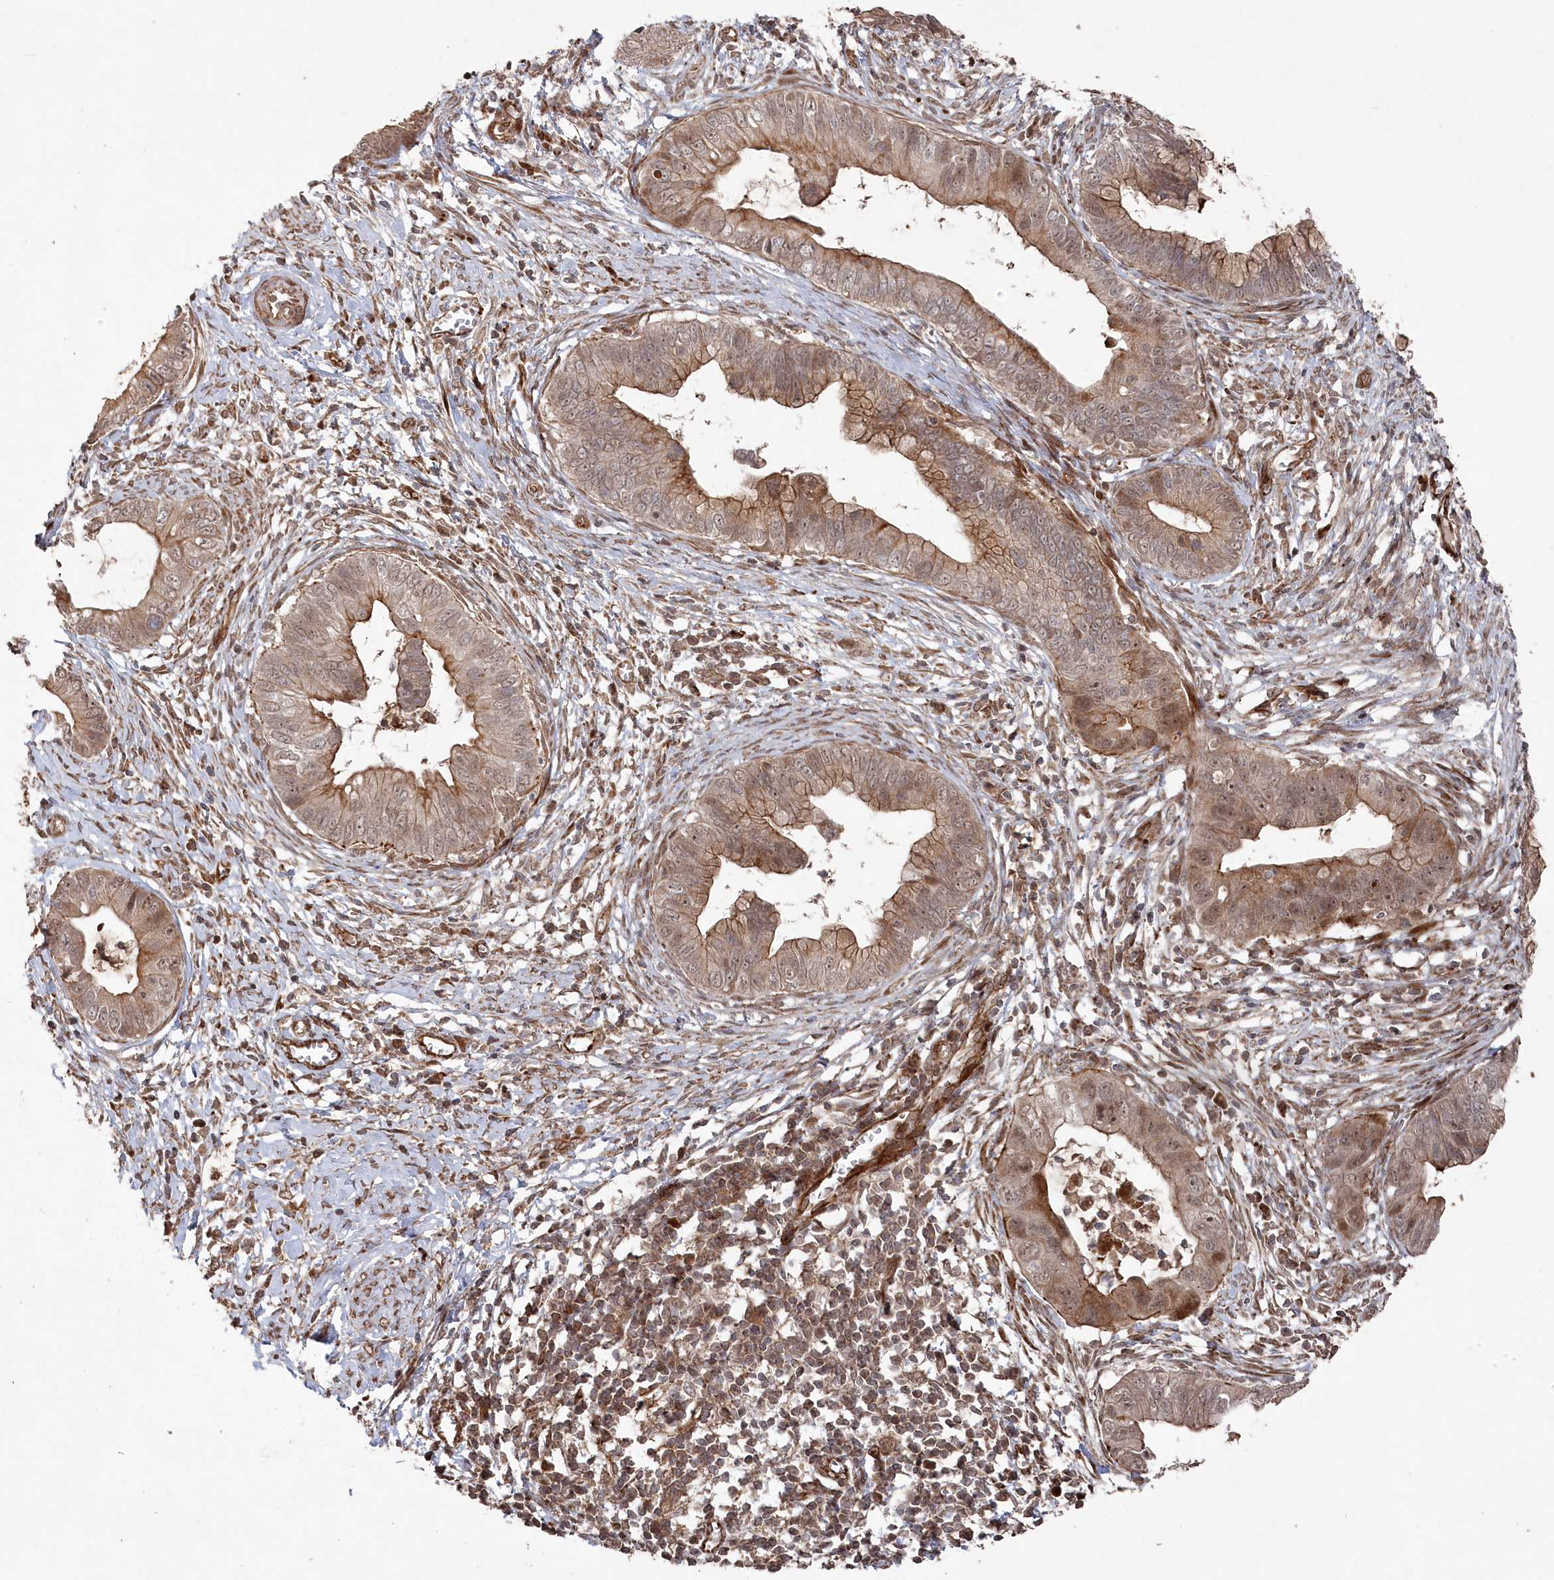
{"staining": {"intensity": "moderate", "quantity": ">75%", "location": "cytoplasmic/membranous,nuclear"}, "tissue": "cervical cancer", "cell_type": "Tumor cells", "image_type": "cancer", "snomed": [{"axis": "morphology", "description": "Adenocarcinoma, NOS"}, {"axis": "topography", "description": "Cervix"}], "caption": "The histopathology image shows a brown stain indicating the presence of a protein in the cytoplasmic/membranous and nuclear of tumor cells in adenocarcinoma (cervical).", "gene": "POLR3A", "patient": {"sex": "female", "age": 44}}